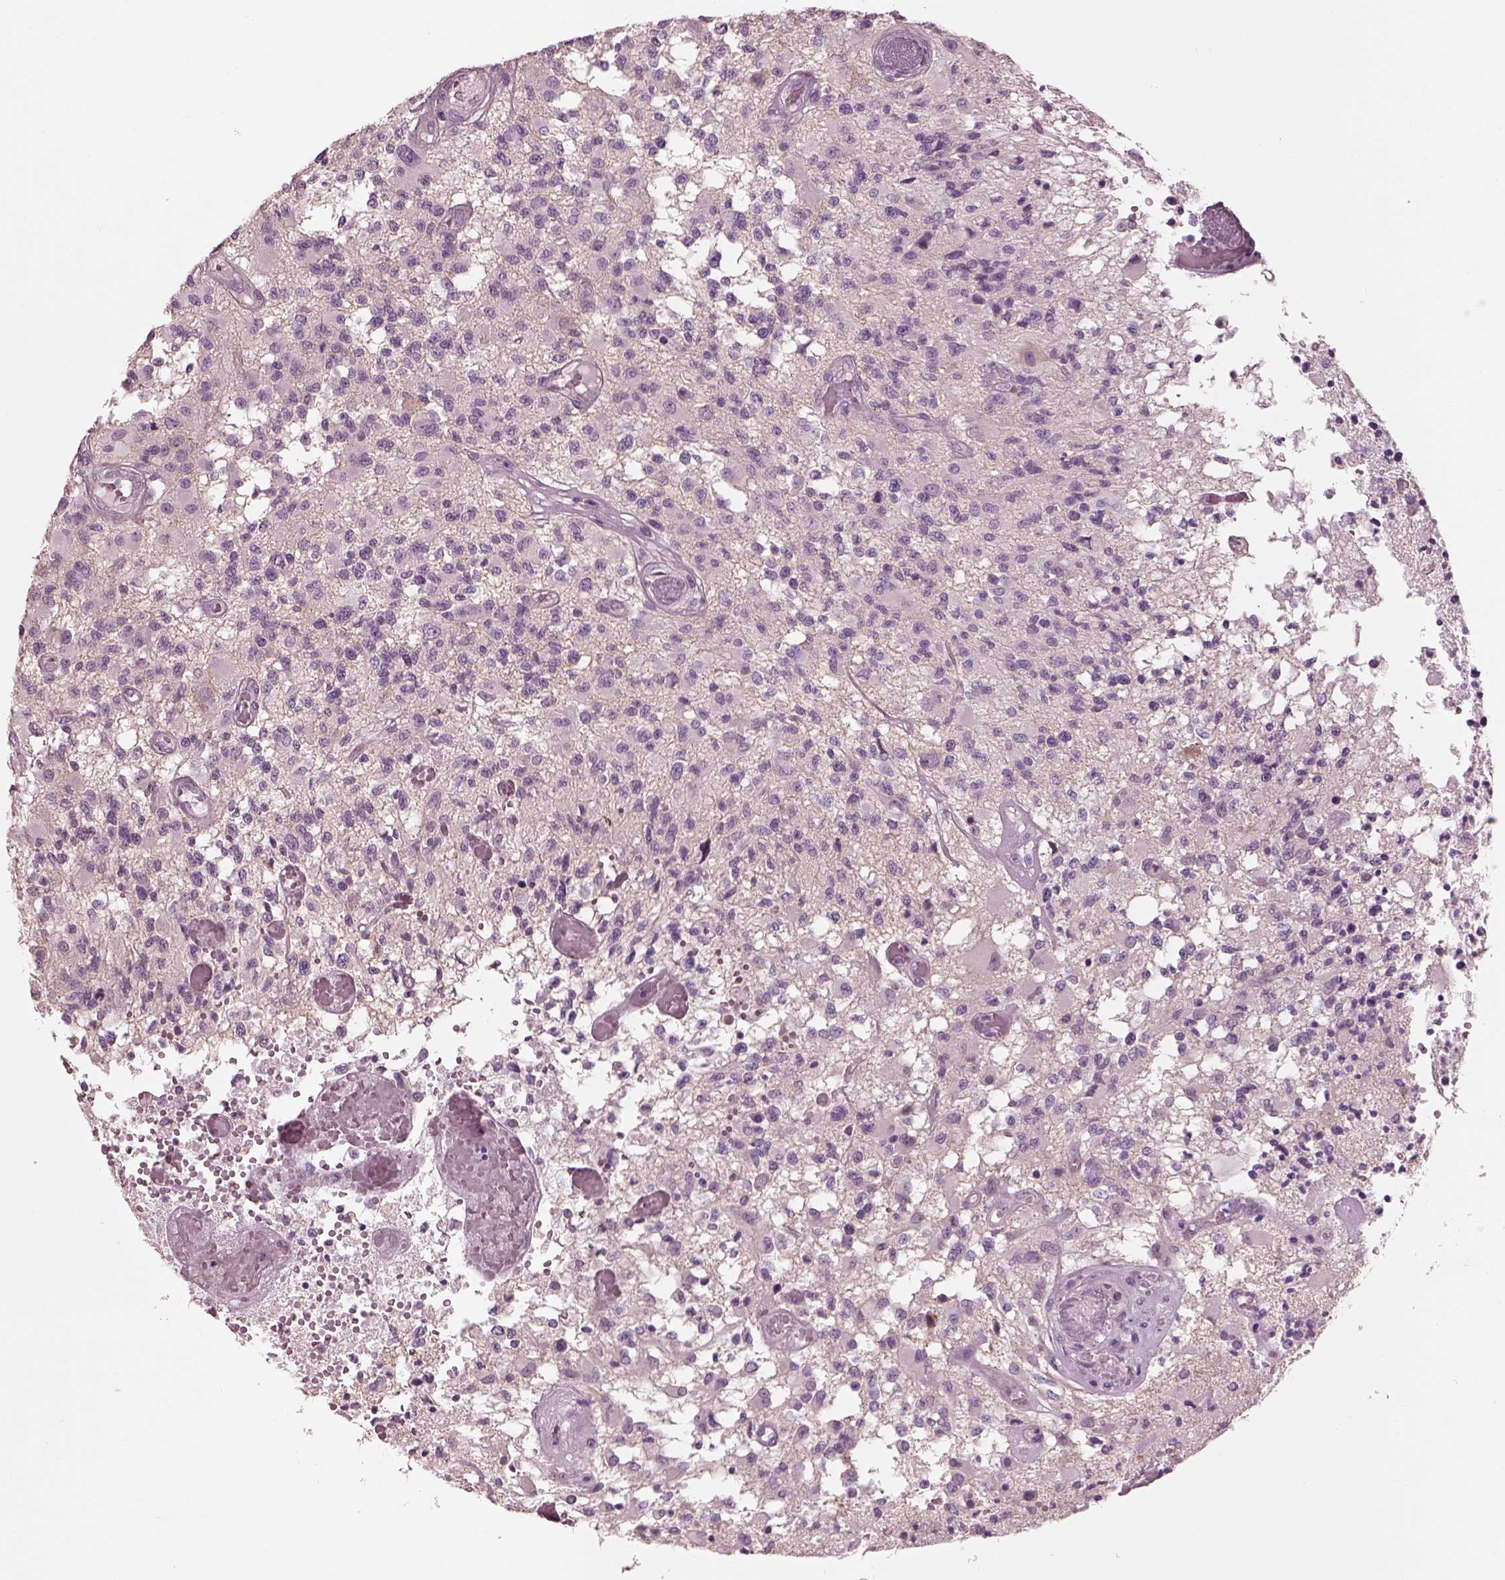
{"staining": {"intensity": "negative", "quantity": "none", "location": "none"}, "tissue": "glioma", "cell_type": "Tumor cells", "image_type": "cancer", "snomed": [{"axis": "morphology", "description": "Glioma, malignant, High grade"}, {"axis": "topography", "description": "Brain"}], "caption": "Immunohistochemical staining of human malignant high-grade glioma shows no significant positivity in tumor cells. (Stains: DAB IHC with hematoxylin counter stain, Microscopy: brightfield microscopy at high magnification).", "gene": "SLC27A2", "patient": {"sex": "female", "age": 63}}